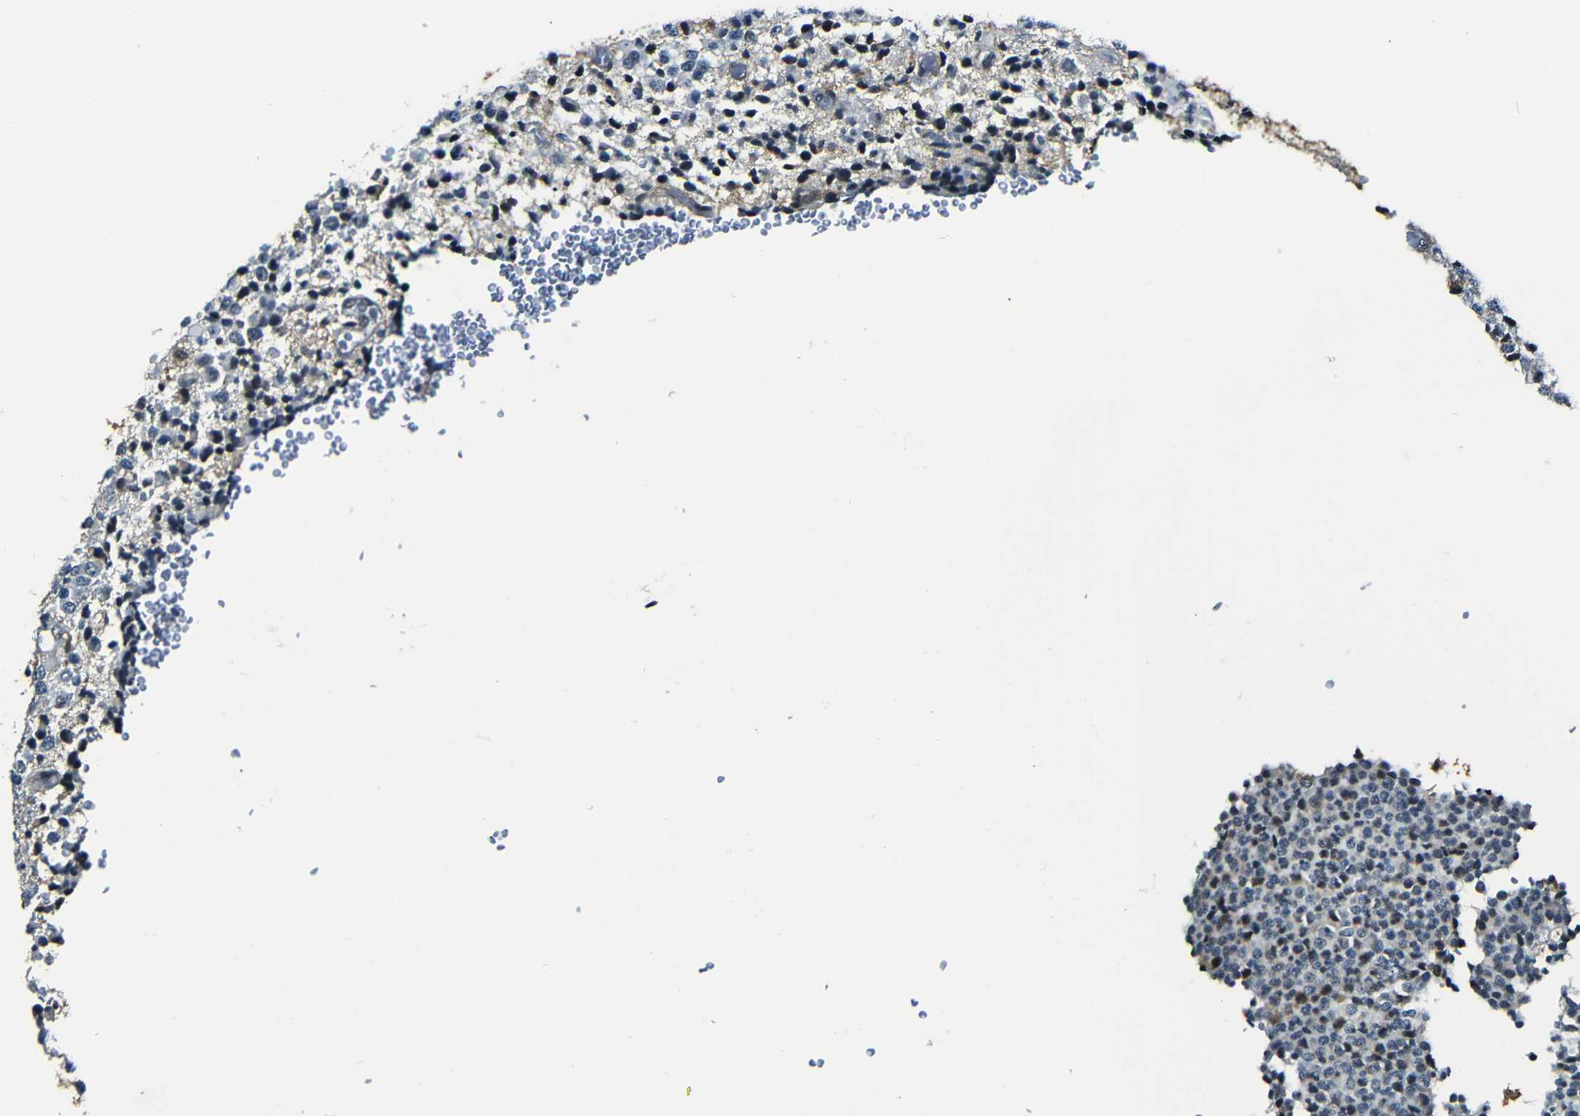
{"staining": {"intensity": "negative", "quantity": "none", "location": "none"}, "tissue": "glioma", "cell_type": "Tumor cells", "image_type": "cancer", "snomed": [{"axis": "morphology", "description": "Glioma, malignant, High grade"}, {"axis": "topography", "description": "pancreas cauda"}], "caption": "IHC histopathology image of neoplastic tissue: human high-grade glioma (malignant) stained with DAB (3,3'-diaminobenzidine) demonstrates no significant protein positivity in tumor cells.", "gene": "NCBP3", "patient": {"sex": "male", "age": 60}}